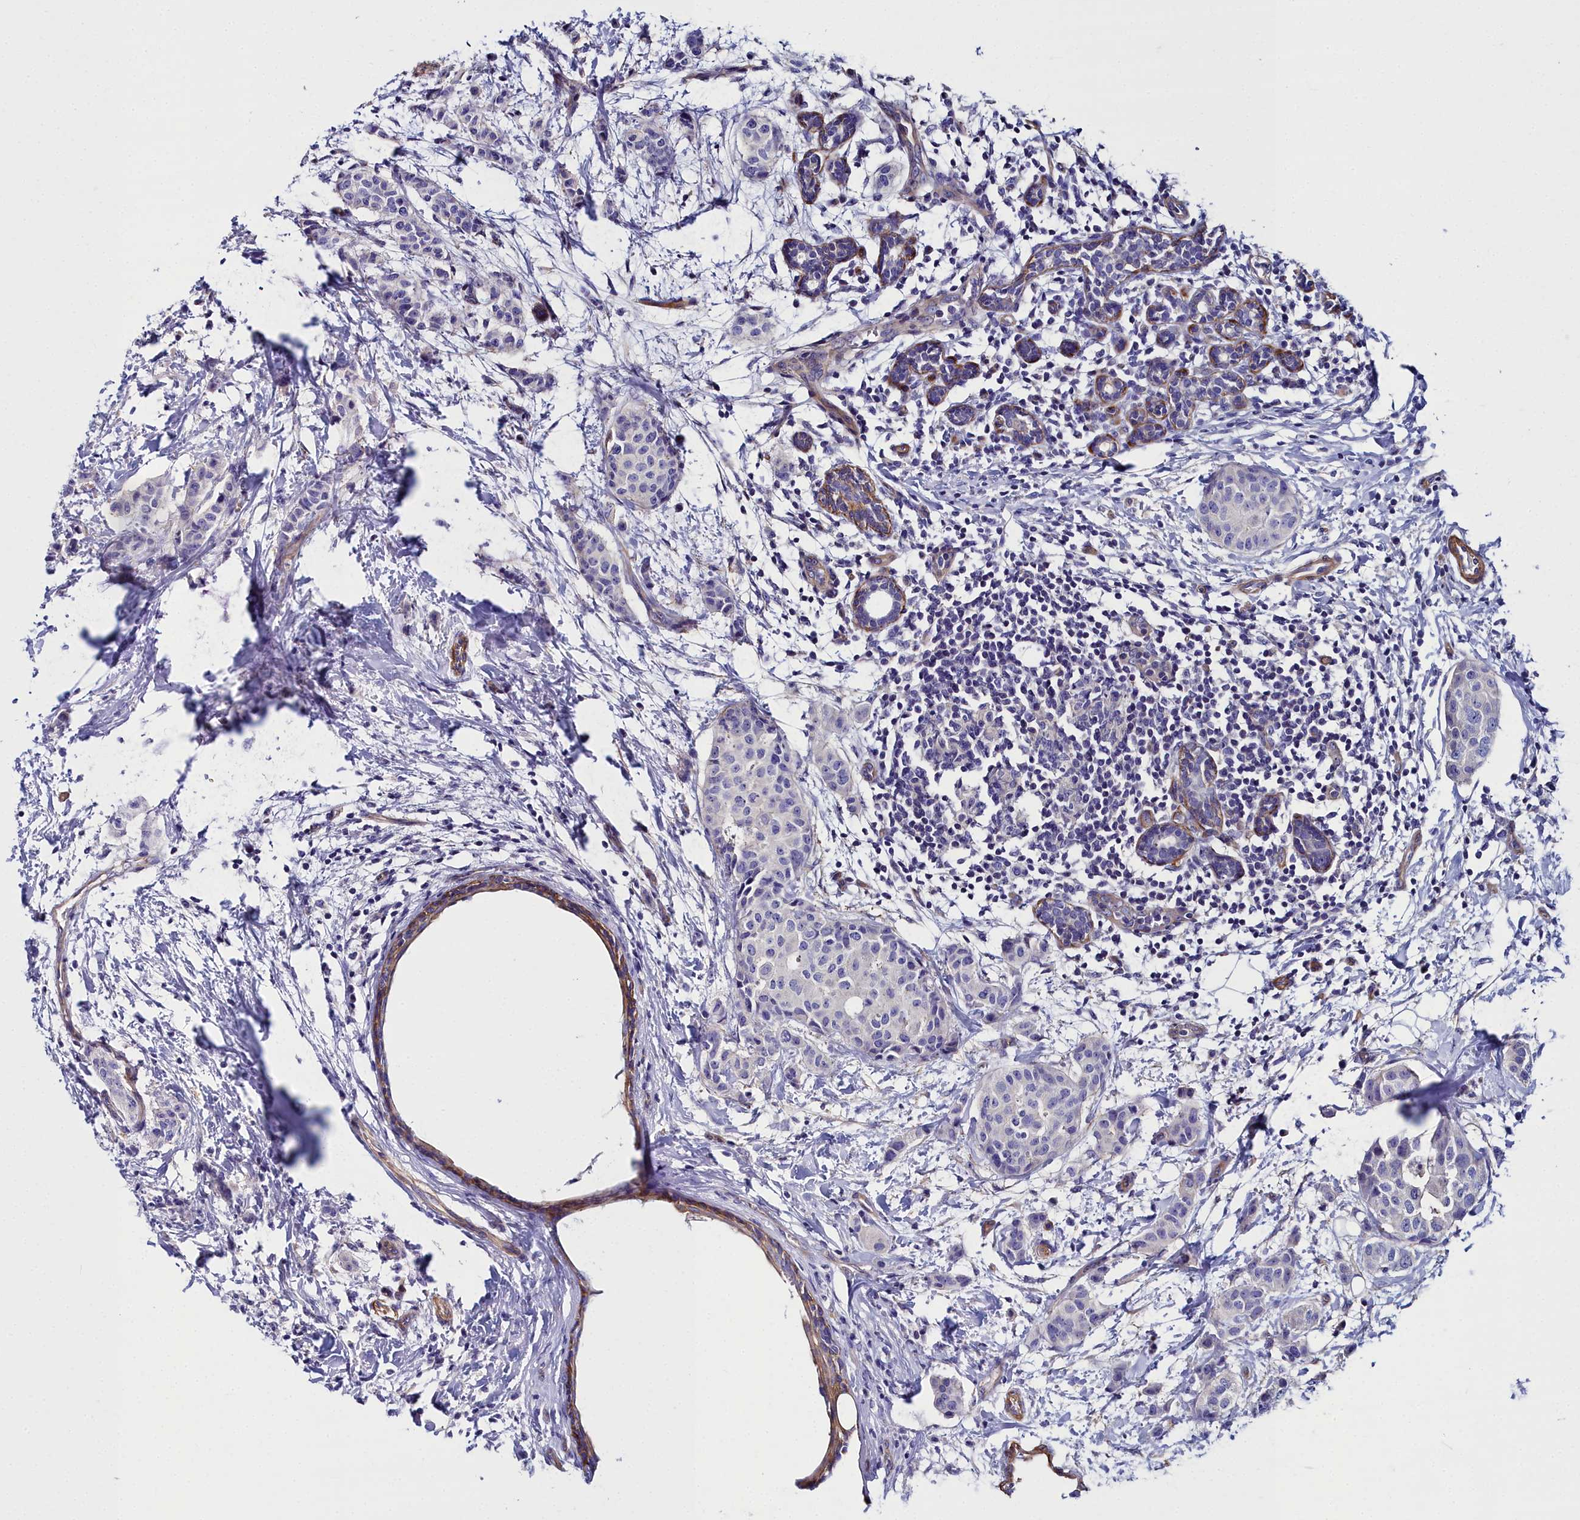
{"staining": {"intensity": "negative", "quantity": "none", "location": "none"}, "tissue": "breast cancer", "cell_type": "Tumor cells", "image_type": "cancer", "snomed": [{"axis": "morphology", "description": "Duct carcinoma"}, {"axis": "topography", "description": "Breast"}], "caption": "Immunohistochemistry (IHC) histopathology image of neoplastic tissue: human breast cancer stained with DAB demonstrates no significant protein positivity in tumor cells.", "gene": "FADS3", "patient": {"sex": "female", "age": 40}}